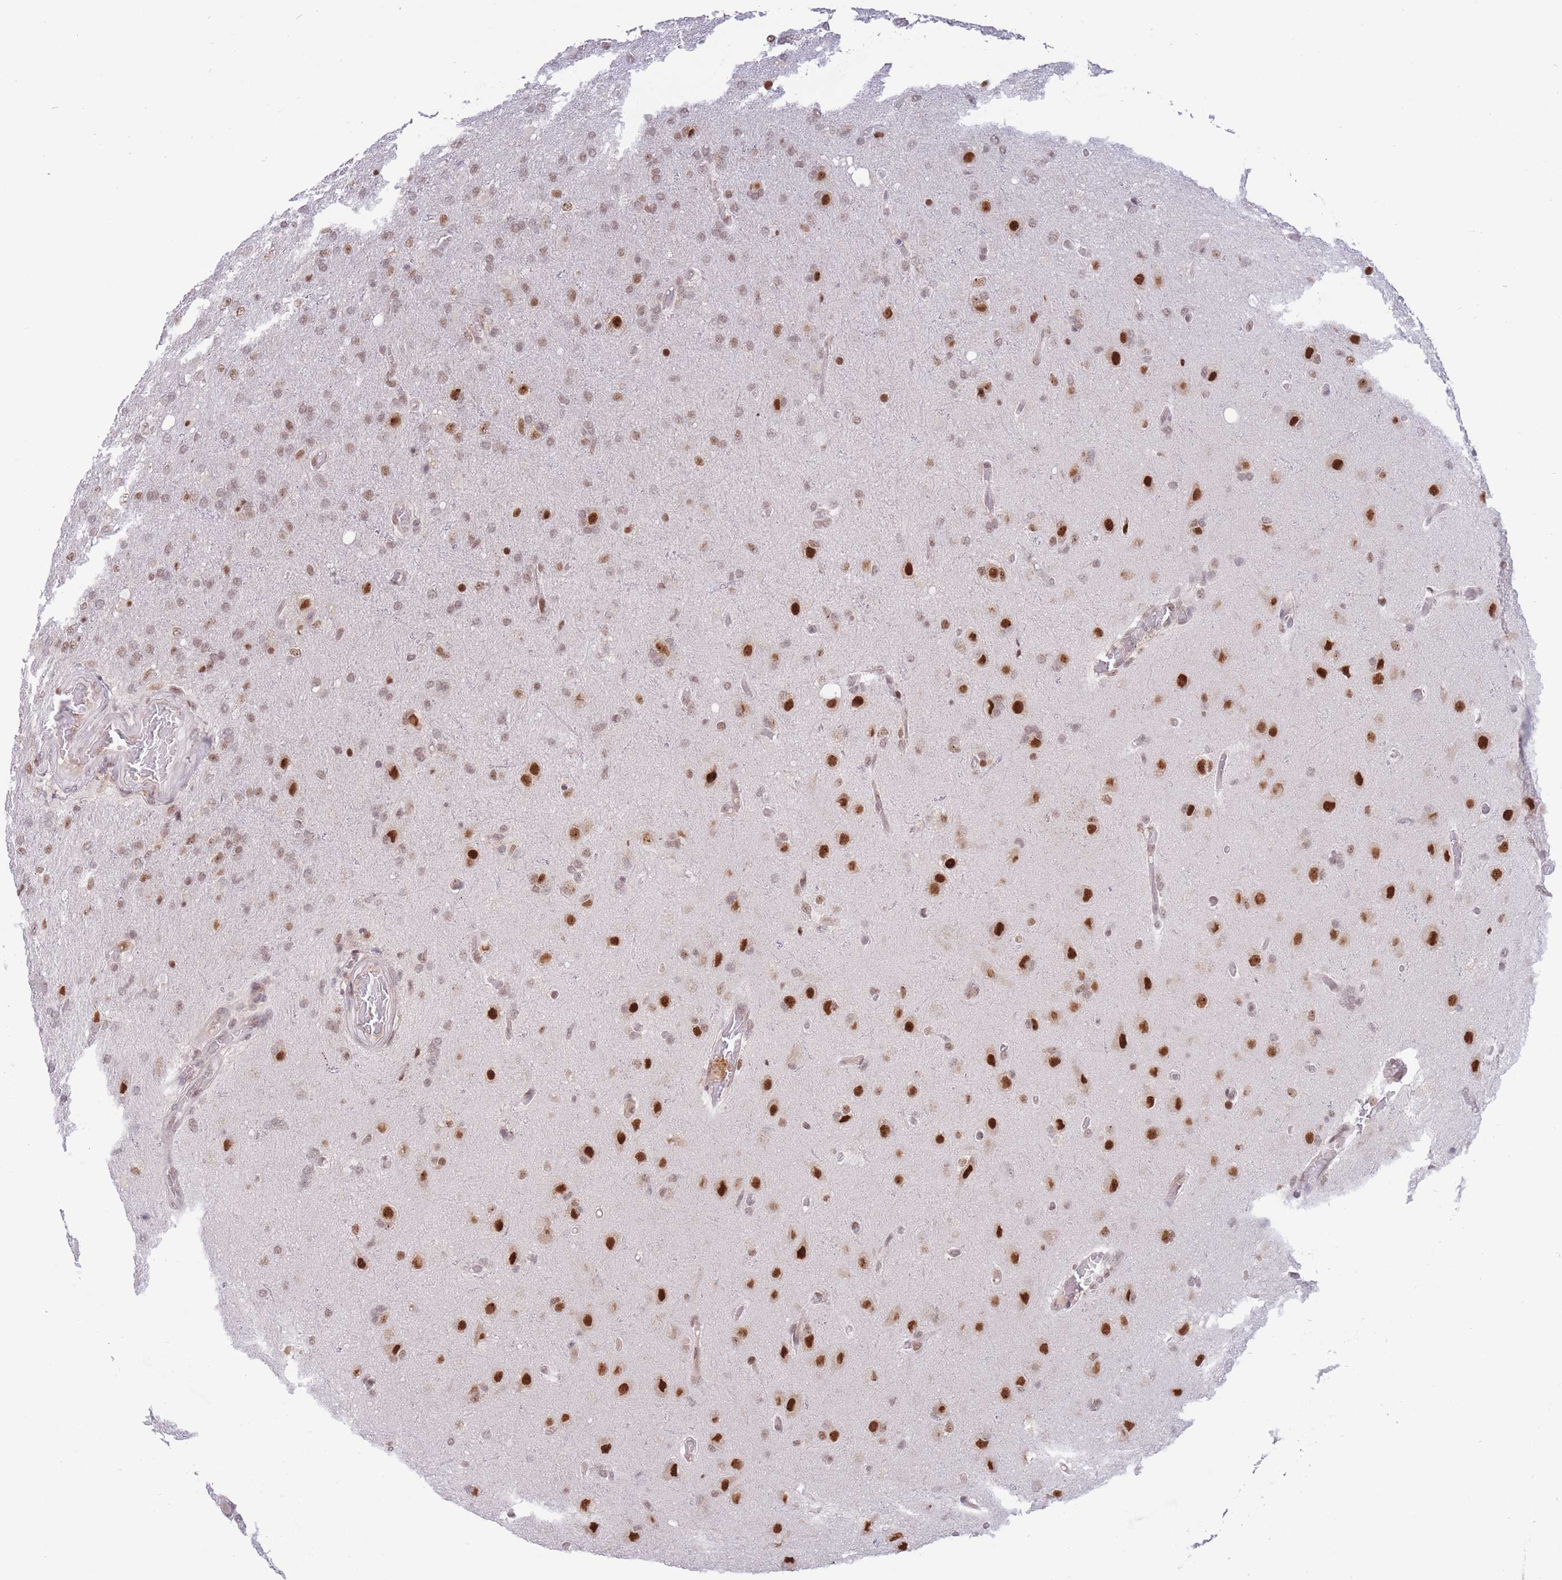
{"staining": {"intensity": "moderate", "quantity": ">75%", "location": "nuclear"}, "tissue": "glioma", "cell_type": "Tumor cells", "image_type": "cancer", "snomed": [{"axis": "morphology", "description": "Glioma, malignant, High grade"}, {"axis": "topography", "description": "Brain"}], "caption": "High-magnification brightfield microscopy of malignant glioma (high-grade) stained with DAB (3,3'-diaminobenzidine) (brown) and counterstained with hematoxylin (blue). tumor cells exhibit moderate nuclear positivity is seen in about>75% of cells. (IHC, brightfield microscopy, high magnification).", "gene": "TARBP2", "patient": {"sex": "female", "age": 74}}